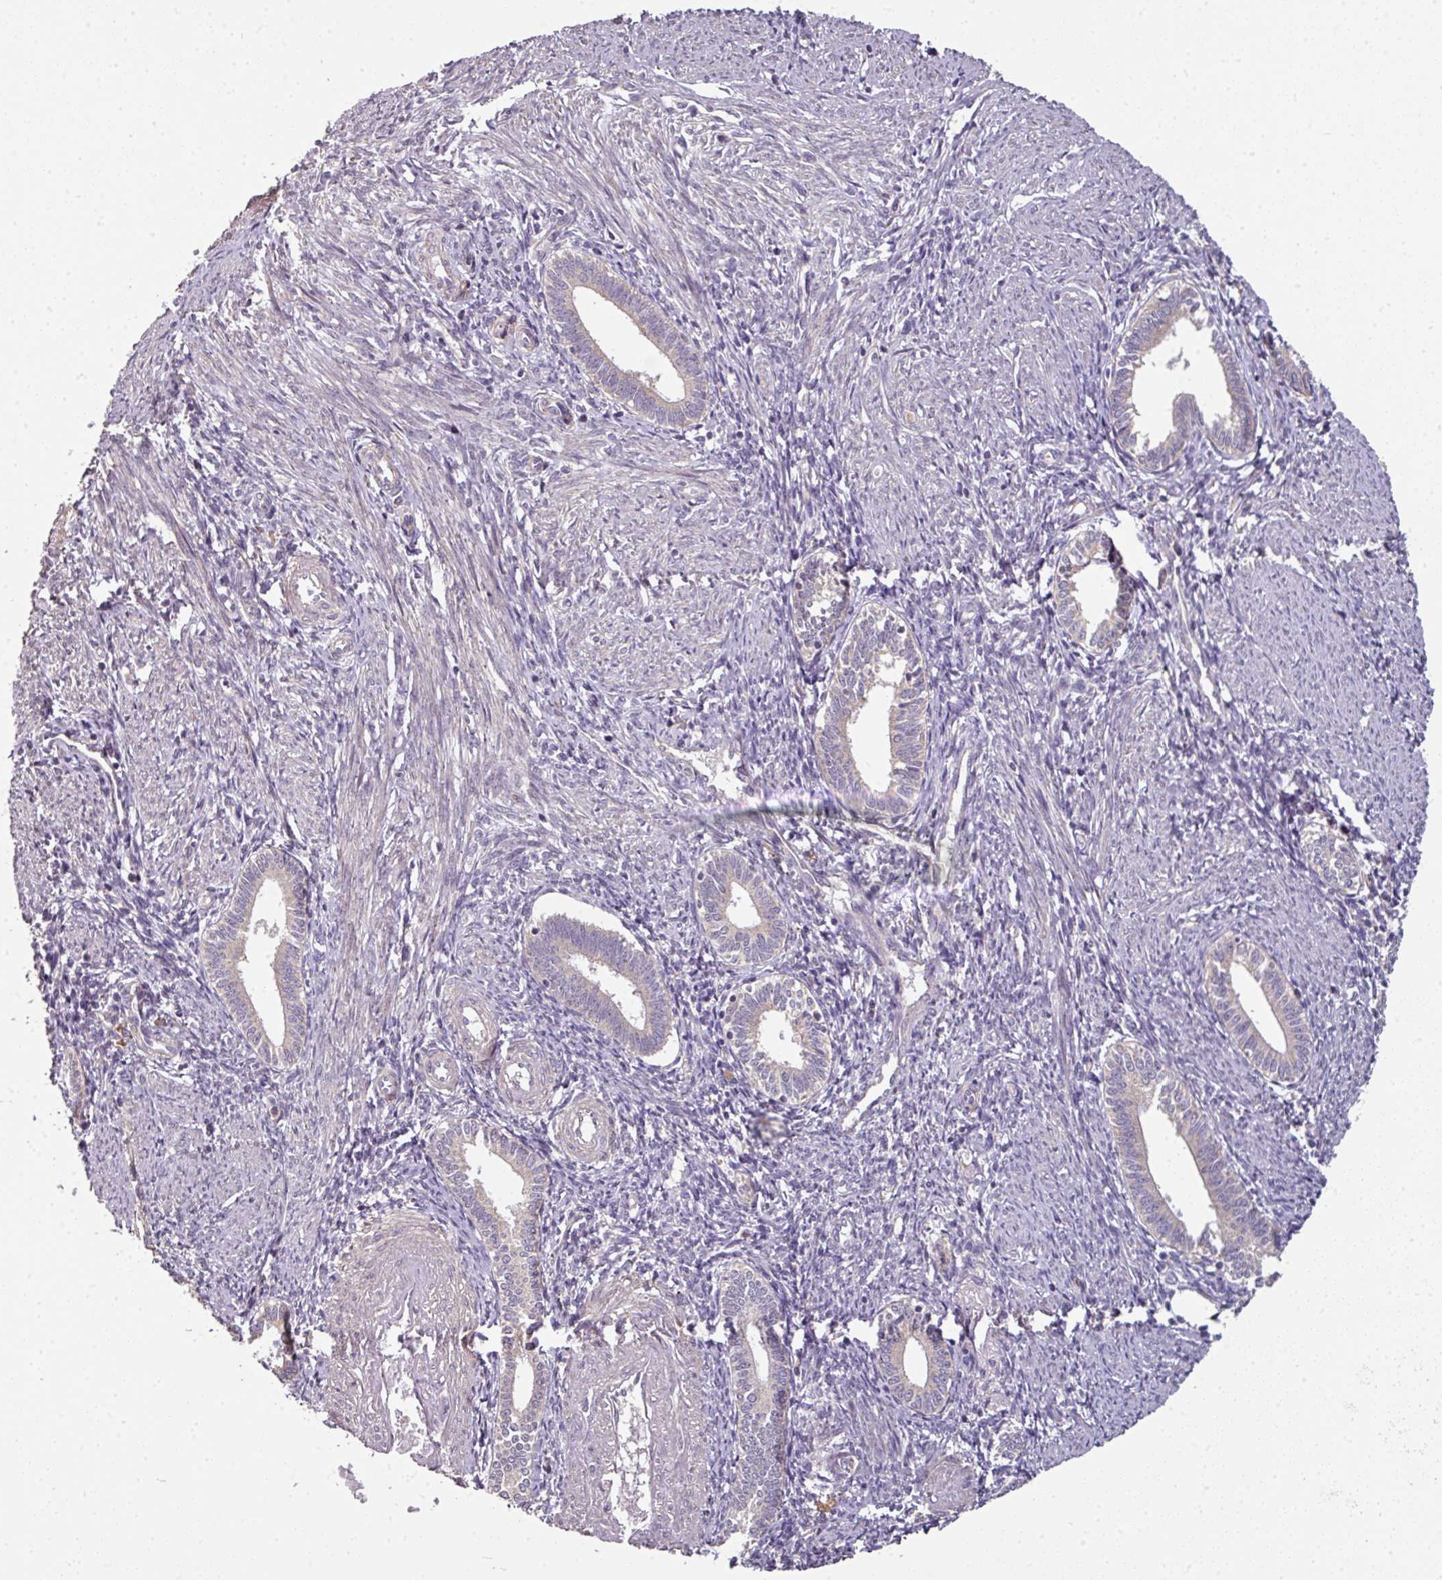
{"staining": {"intensity": "negative", "quantity": "none", "location": "none"}, "tissue": "endometrium", "cell_type": "Cells in endometrial stroma", "image_type": "normal", "snomed": [{"axis": "morphology", "description": "Normal tissue, NOS"}, {"axis": "topography", "description": "Endometrium"}], "caption": "Immunohistochemistry of unremarkable endometrium reveals no positivity in cells in endometrial stroma. Nuclei are stained in blue.", "gene": "SPCS3", "patient": {"sex": "female", "age": 41}}